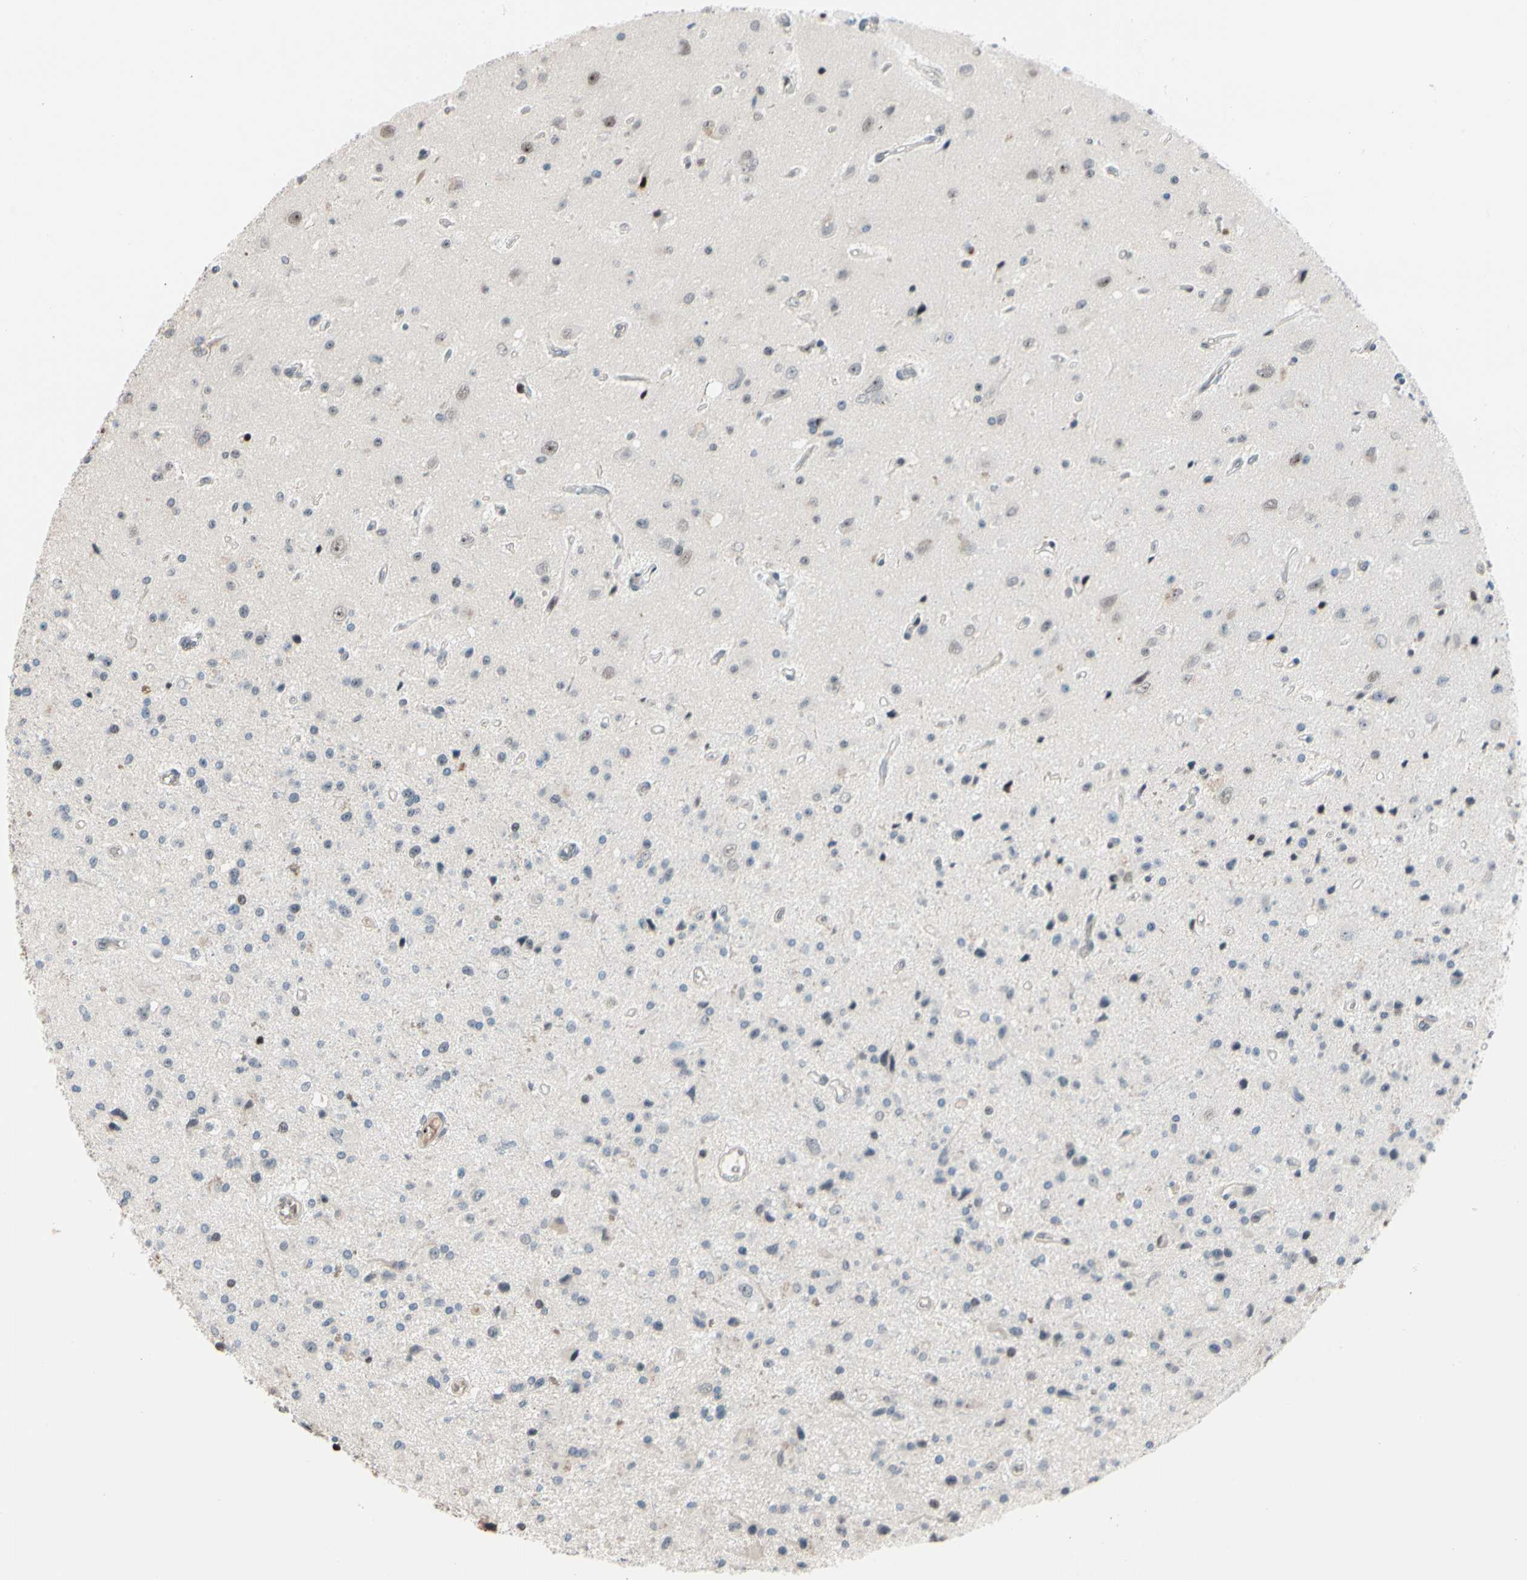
{"staining": {"intensity": "weak", "quantity": "25%-75%", "location": "nuclear"}, "tissue": "glioma", "cell_type": "Tumor cells", "image_type": "cancer", "snomed": [{"axis": "morphology", "description": "Glioma, malignant, Low grade"}, {"axis": "topography", "description": "Brain"}], "caption": "Protein analysis of glioma tissue shows weak nuclear expression in about 25%-75% of tumor cells.", "gene": "FOXO3", "patient": {"sex": "male", "age": 58}}